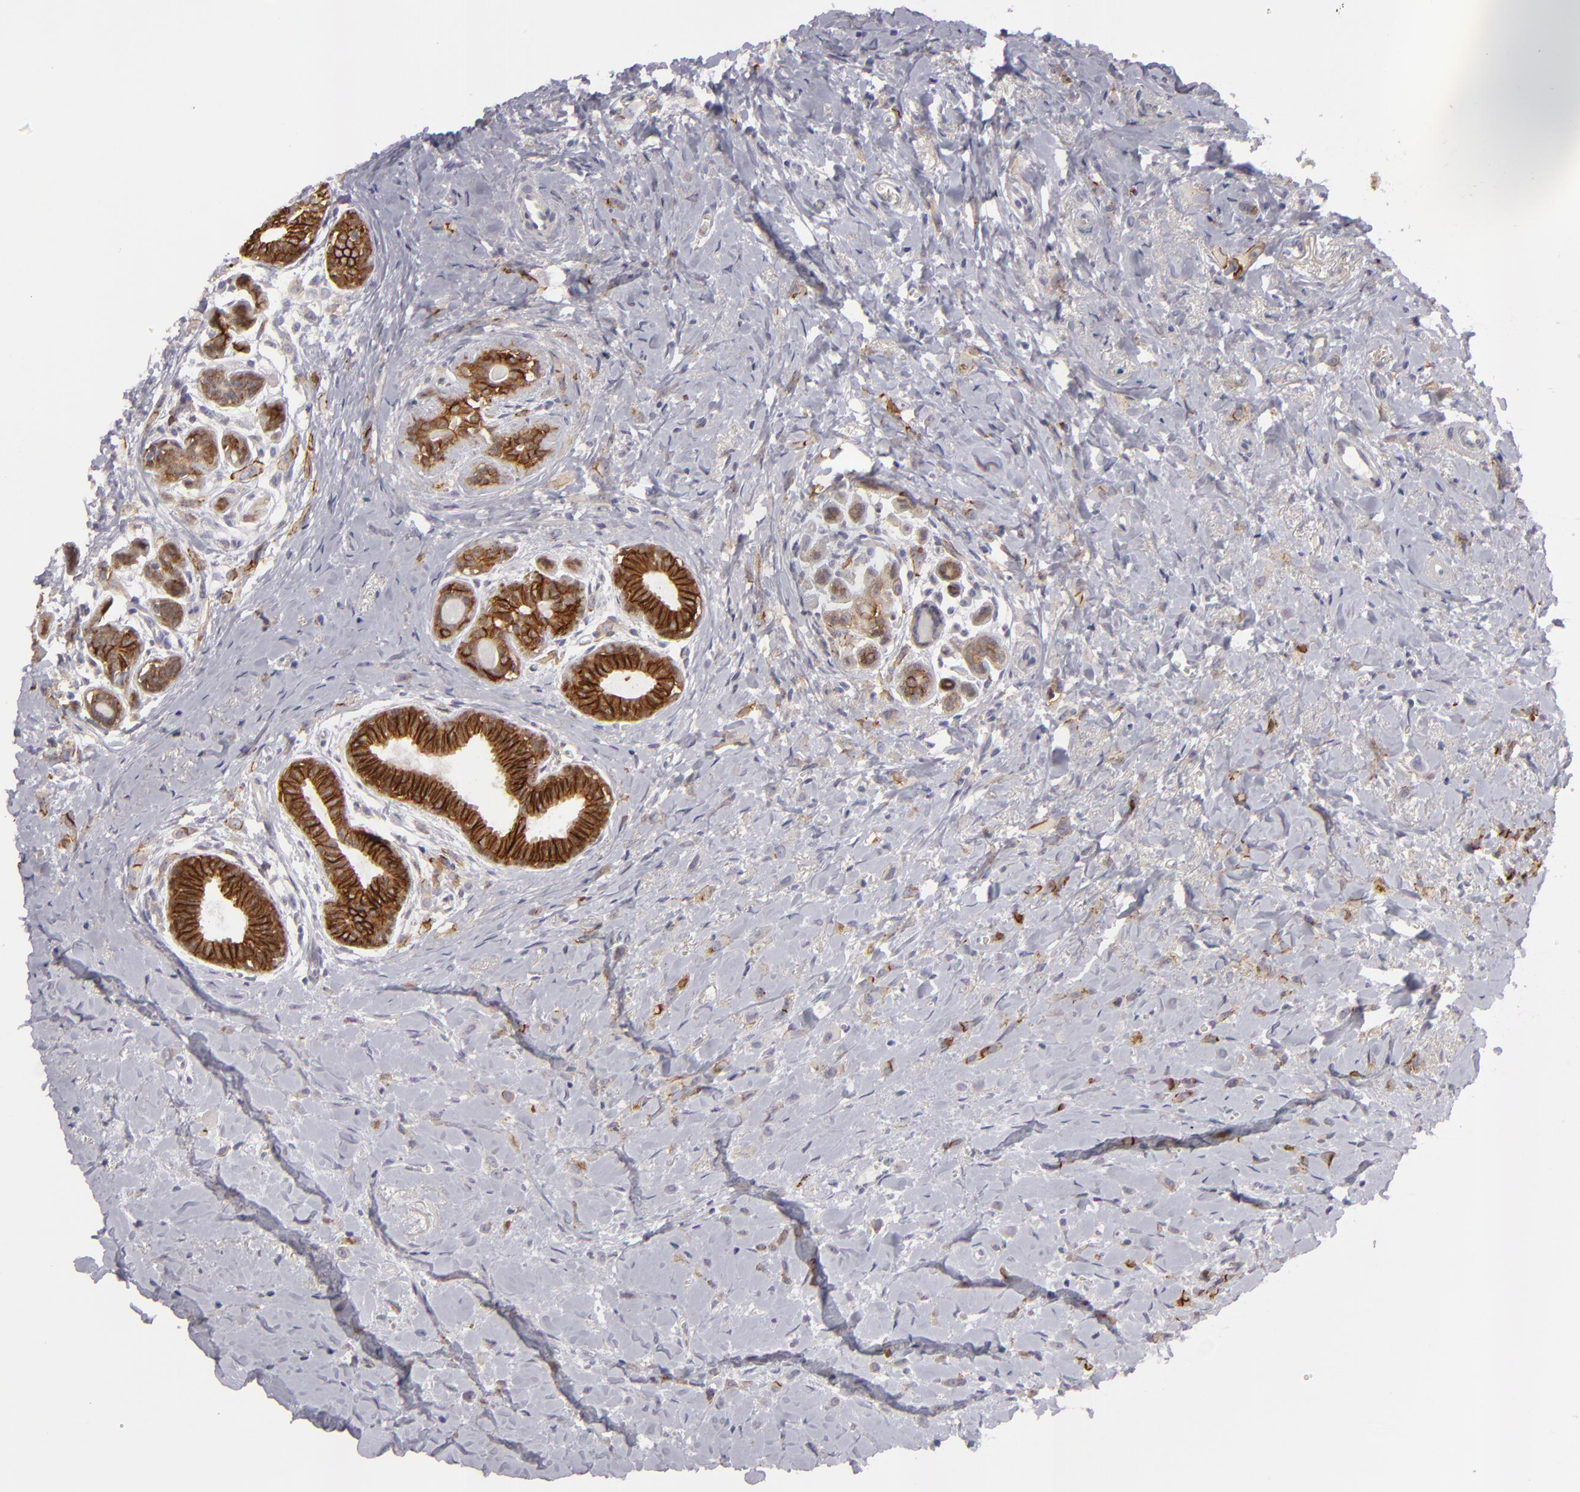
{"staining": {"intensity": "weak", "quantity": ">75%", "location": "cytoplasmic/membranous"}, "tissue": "breast cancer", "cell_type": "Tumor cells", "image_type": "cancer", "snomed": [{"axis": "morphology", "description": "Lobular carcinoma"}, {"axis": "topography", "description": "Breast"}], "caption": "Immunohistochemical staining of breast lobular carcinoma demonstrates weak cytoplasmic/membranous protein expression in about >75% of tumor cells.", "gene": "ALCAM", "patient": {"sex": "female", "age": 57}}